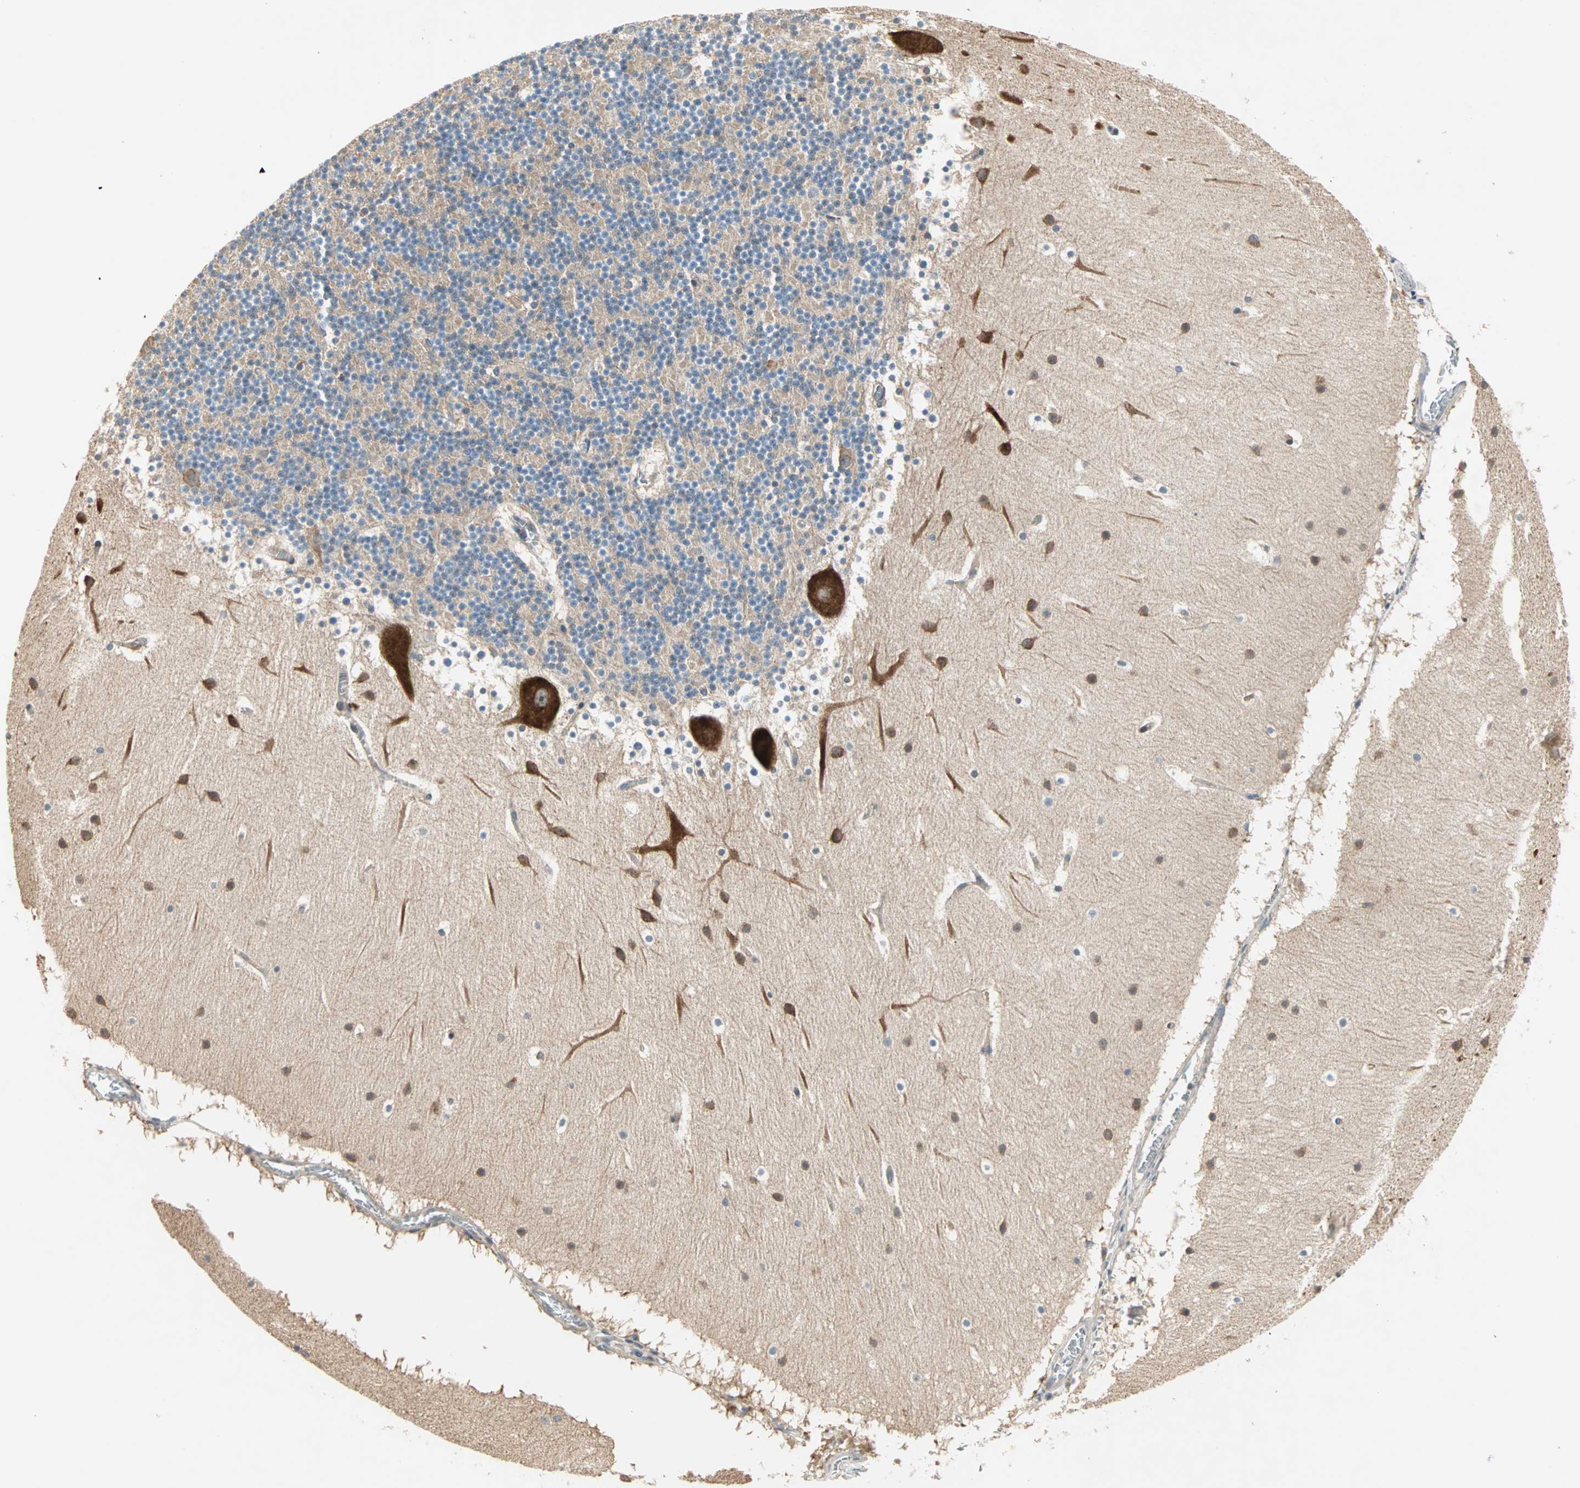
{"staining": {"intensity": "weak", "quantity": "25%-75%", "location": "cytoplasmic/membranous"}, "tissue": "cerebellum", "cell_type": "Cells in granular layer", "image_type": "normal", "snomed": [{"axis": "morphology", "description": "Normal tissue, NOS"}, {"axis": "topography", "description": "Cerebellum"}], "caption": "High-magnification brightfield microscopy of unremarkable cerebellum stained with DAB (brown) and counterstained with hematoxylin (blue). cells in granular layer exhibit weak cytoplasmic/membranous expression is appreciated in approximately25%-75% of cells. The staining was performed using DAB, with brown indicating positive protein expression. Nuclei are stained blue with hematoxylin.", "gene": "PDE8A", "patient": {"sex": "male", "age": 45}}